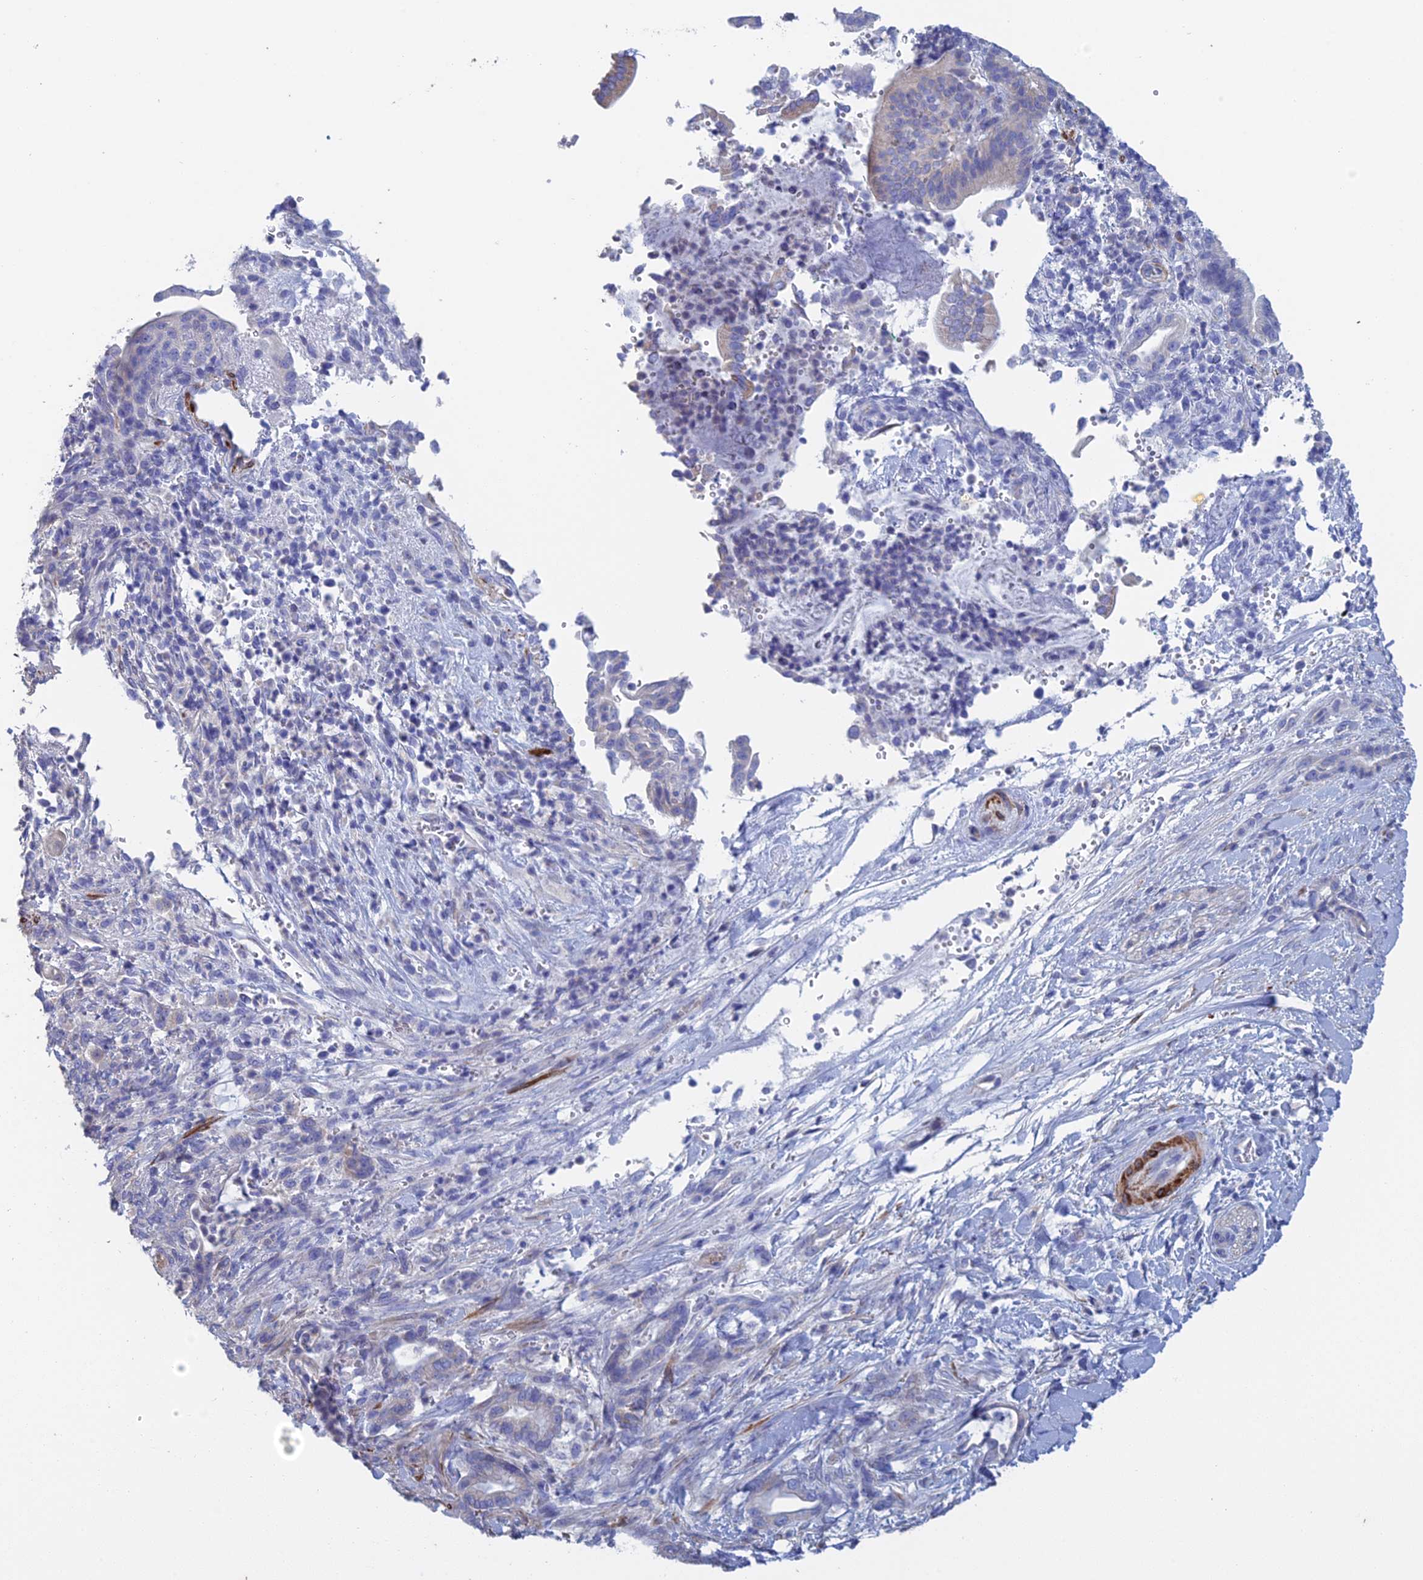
{"staining": {"intensity": "weak", "quantity": "25%-75%", "location": "cytoplasmic/membranous"}, "tissue": "pancreatic cancer", "cell_type": "Tumor cells", "image_type": "cancer", "snomed": [{"axis": "morphology", "description": "Normal tissue, NOS"}, {"axis": "morphology", "description": "Adenocarcinoma, NOS"}, {"axis": "topography", "description": "Pancreas"}], "caption": "Adenocarcinoma (pancreatic) stained with immunohistochemistry (IHC) exhibits weak cytoplasmic/membranous staining in about 25%-75% of tumor cells.", "gene": "PCDHA8", "patient": {"sex": "female", "age": 55}}